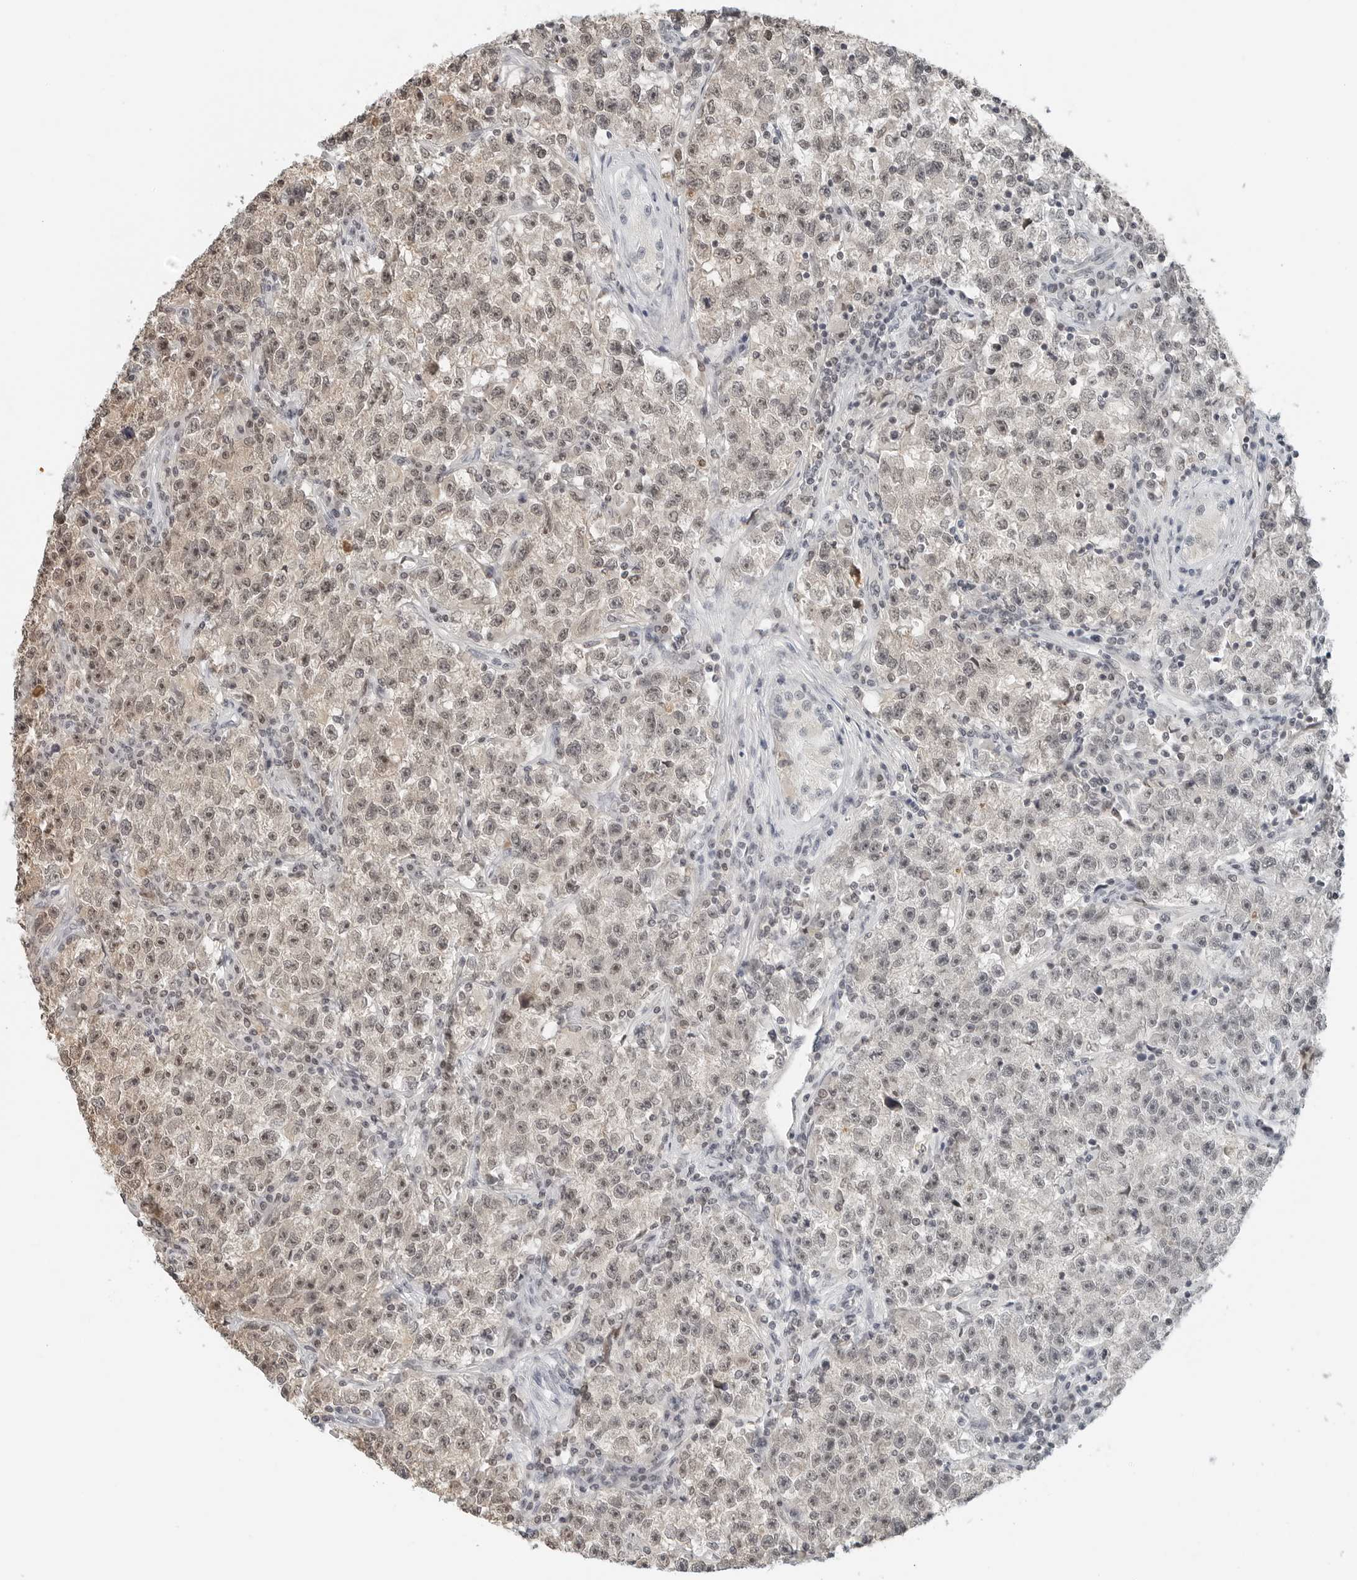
{"staining": {"intensity": "weak", "quantity": ">75%", "location": "nuclear"}, "tissue": "testis cancer", "cell_type": "Tumor cells", "image_type": "cancer", "snomed": [{"axis": "morphology", "description": "Seminoma, NOS"}, {"axis": "topography", "description": "Testis"}], "caption": "This histopathology image shows immunohistochemistry staining of testis cancer (seminoma), with low weak nuclear expression in about >75% of tumor cells.", "gene": "NTMT2", "patient": {"sex": "male", "age": 22}}